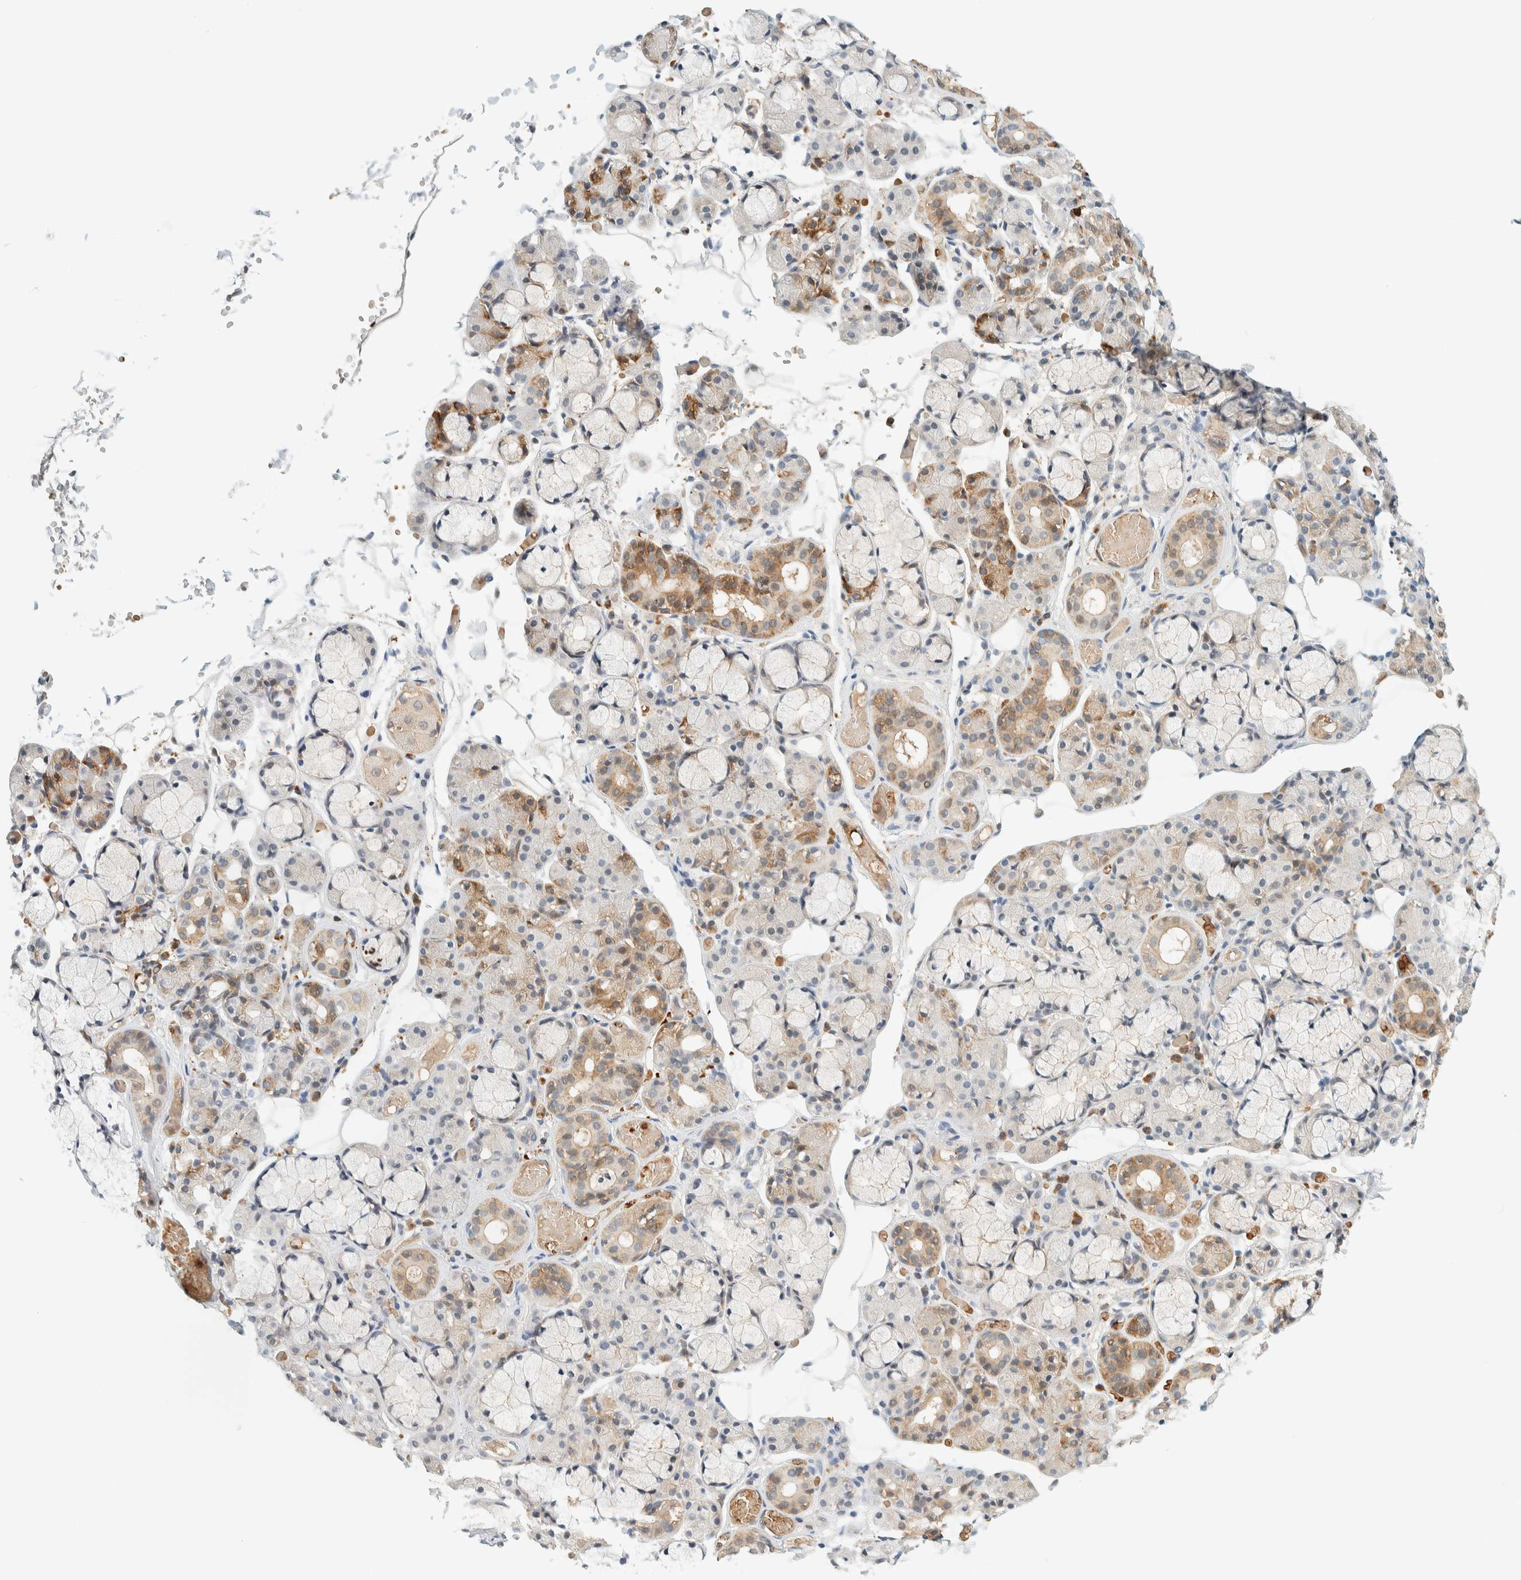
{"staining": {"intensity": "moderate", "quantity": "<25%", "location": "cytoplasmic/membranous"}, "tissue": "salivary gland", "cell_type": "Glandular cells", "image_type": "normal", "snomed": [{"axis": "morphology", "description": "Normal tissue, NOS"}, {"axis": "topography", "description": "Salivary gland"}], "caption": "A micrograph of salivary gland stained for a protein exhibits moderate cytoplasmic/membranous brown staining in glandular cells. Using DAB (brown) and hematoxylin (blue) stains, captured at high magnification using brightfield microscopy.", "gene": "TSTD2", "patient": {"sex": "male", "age": 63}}